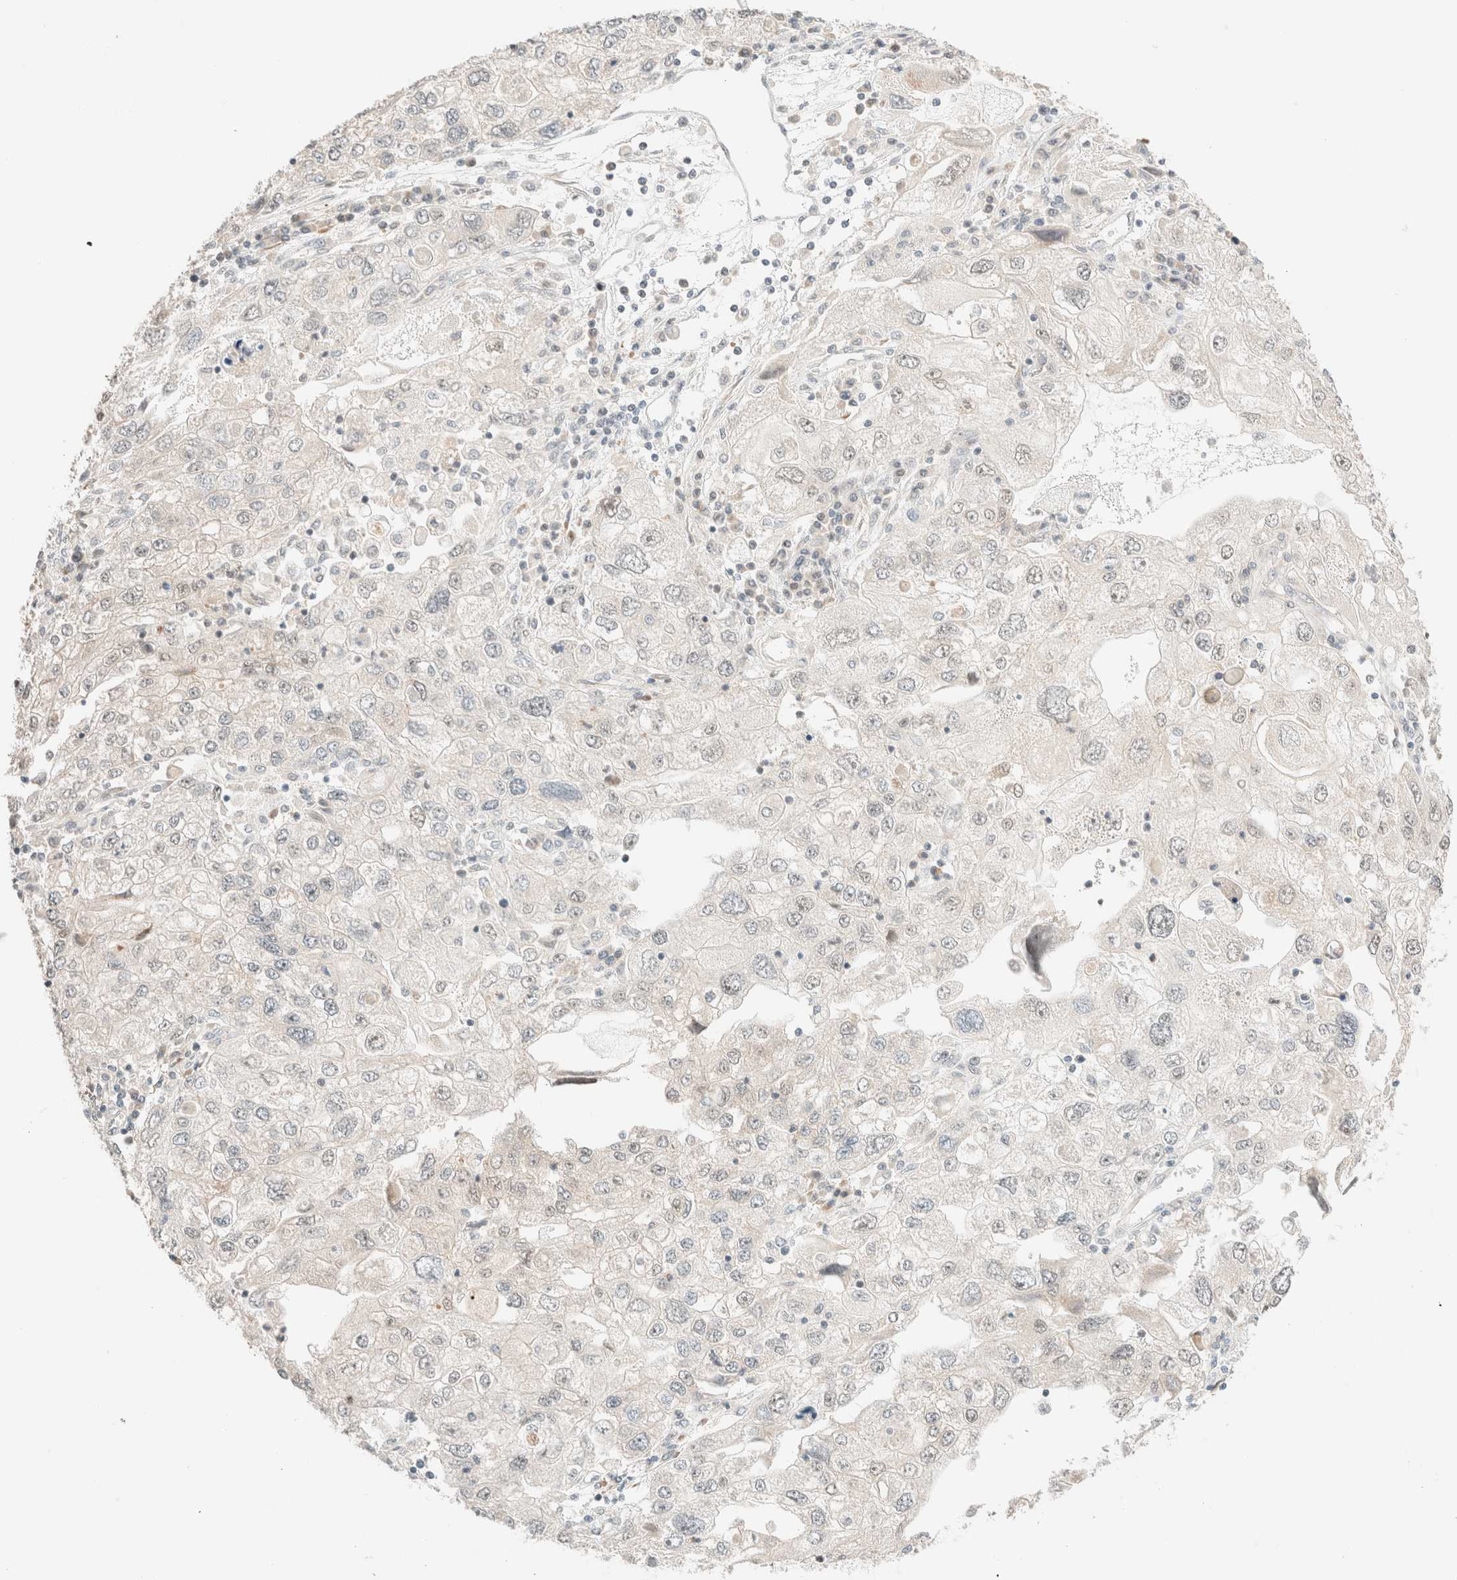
{"staining": {"intensity": "negative", "quantity": "none", "location": "none"}, "tissue": "endometrial cancer", "cell_type": "Tumor cells", "image_type": "cancer", "snomed": [{"axis": "morphology", "description": "Adenocarcinoma, NOS"}, {"axis": "topography", "description": "Endometrium"}], "caption": "High magnification brightfield microscopy of endometrial cancer (adenocarcinoma) stained with DAB (3,3'-diaminobenzidine) (brown) and counterstained with hematoxylin (blue): tumor cells show no significant positivity.", "gene": "TSR1", "patient": {"sex": "female", "age": 49}}